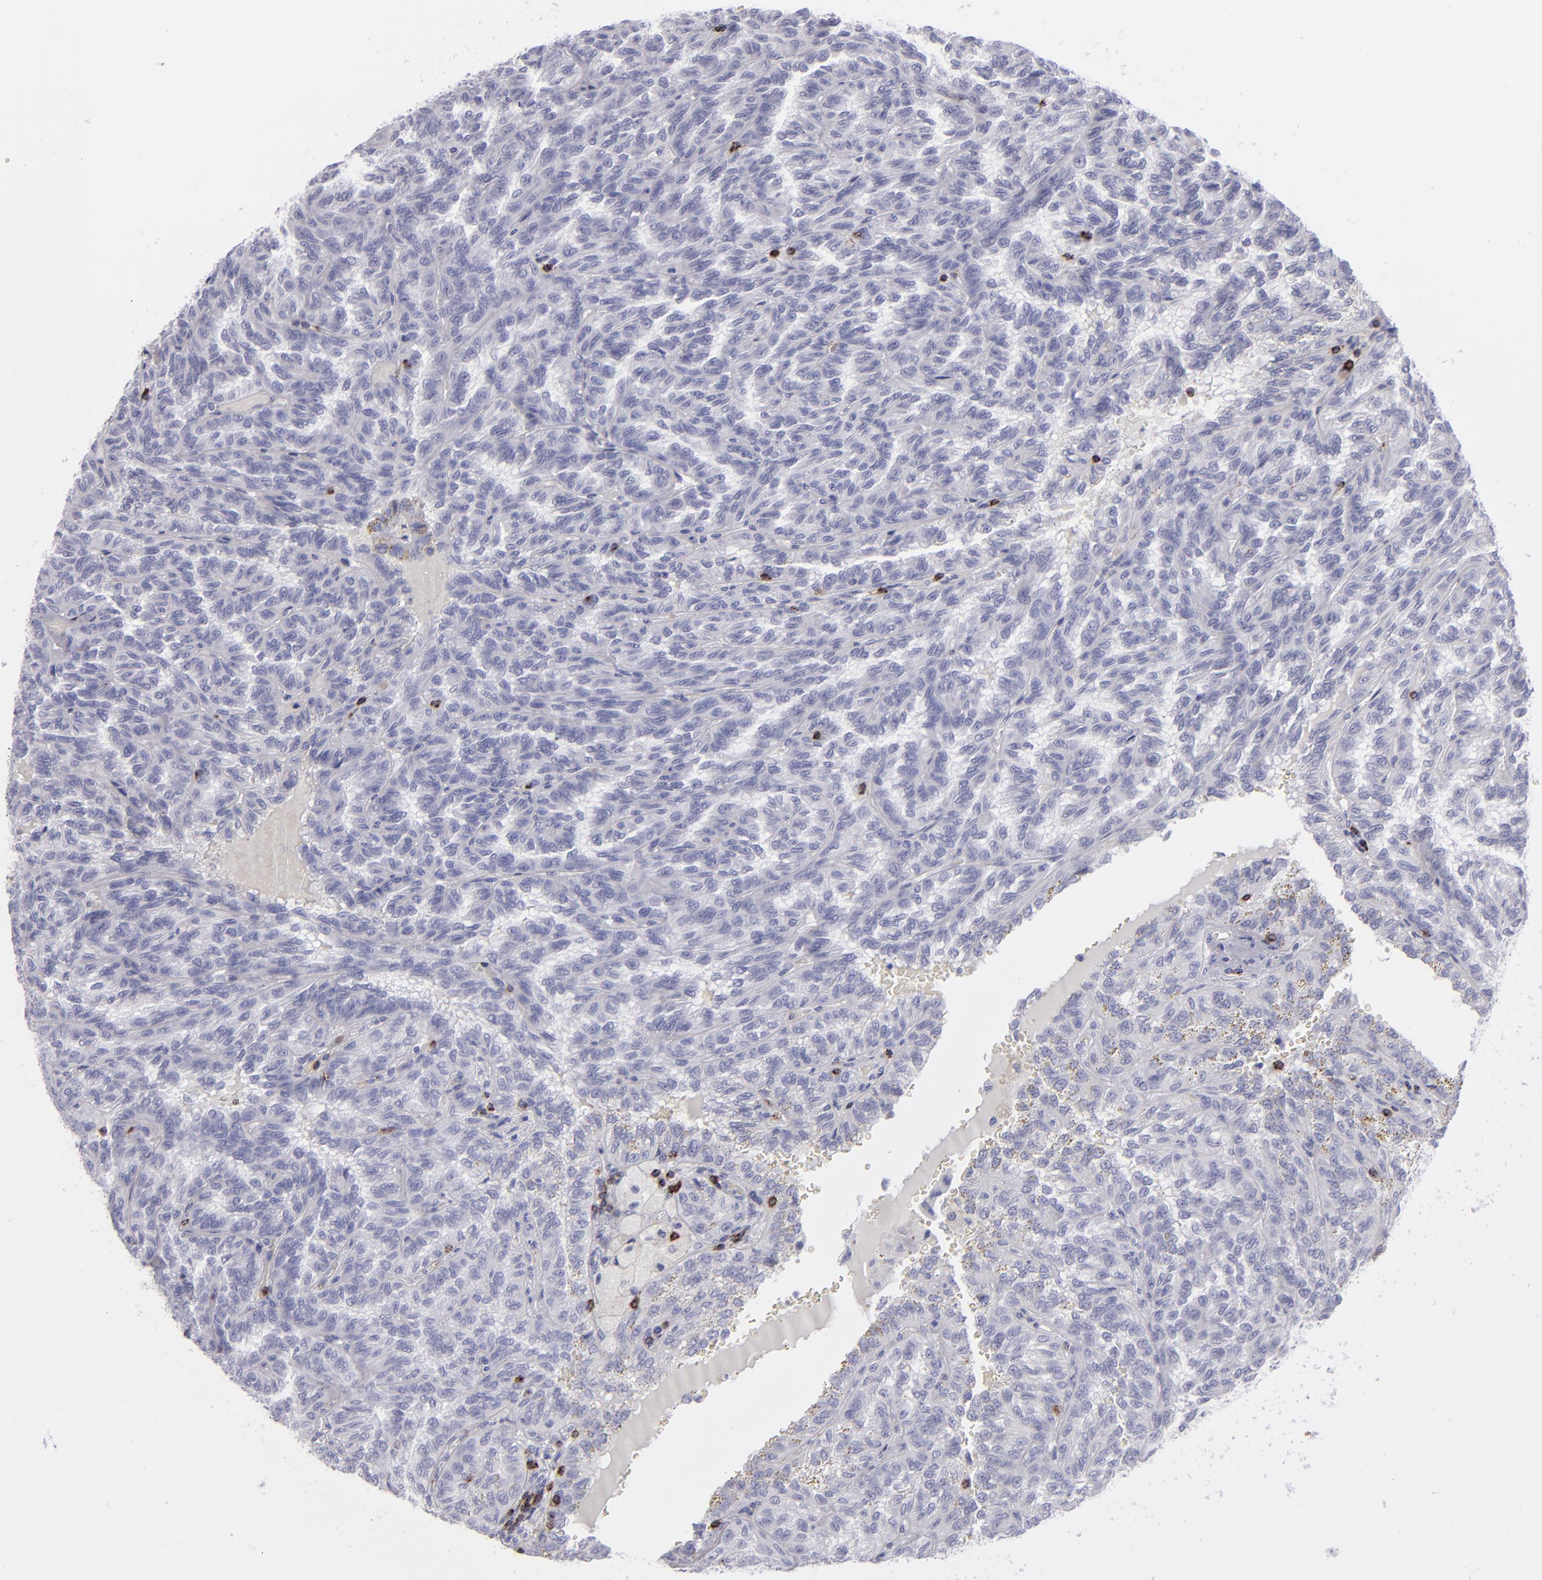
{"staining": {"intensity": "negative", "quantity": "none", "location": "none"}, "tissue": "renal cancer", "cell_type": "Tumor cells", "image_type": "cancer", "snomed": [{"axis": "morphology", "description": "Inflammation, NOS"}, {"axis": "morphology", "description": "Adenocarcinoma, NOS"}, {"axis": "topography", "description": "Kidney"}], "caption": "DAB (3,3'-diaminobenzidine) immunohistochemical staining of human renal adenocarcinoma reveals no significant staining in tumor cells.", "gene": "CD2", "patient": {"sex": "male", "age": 68}}